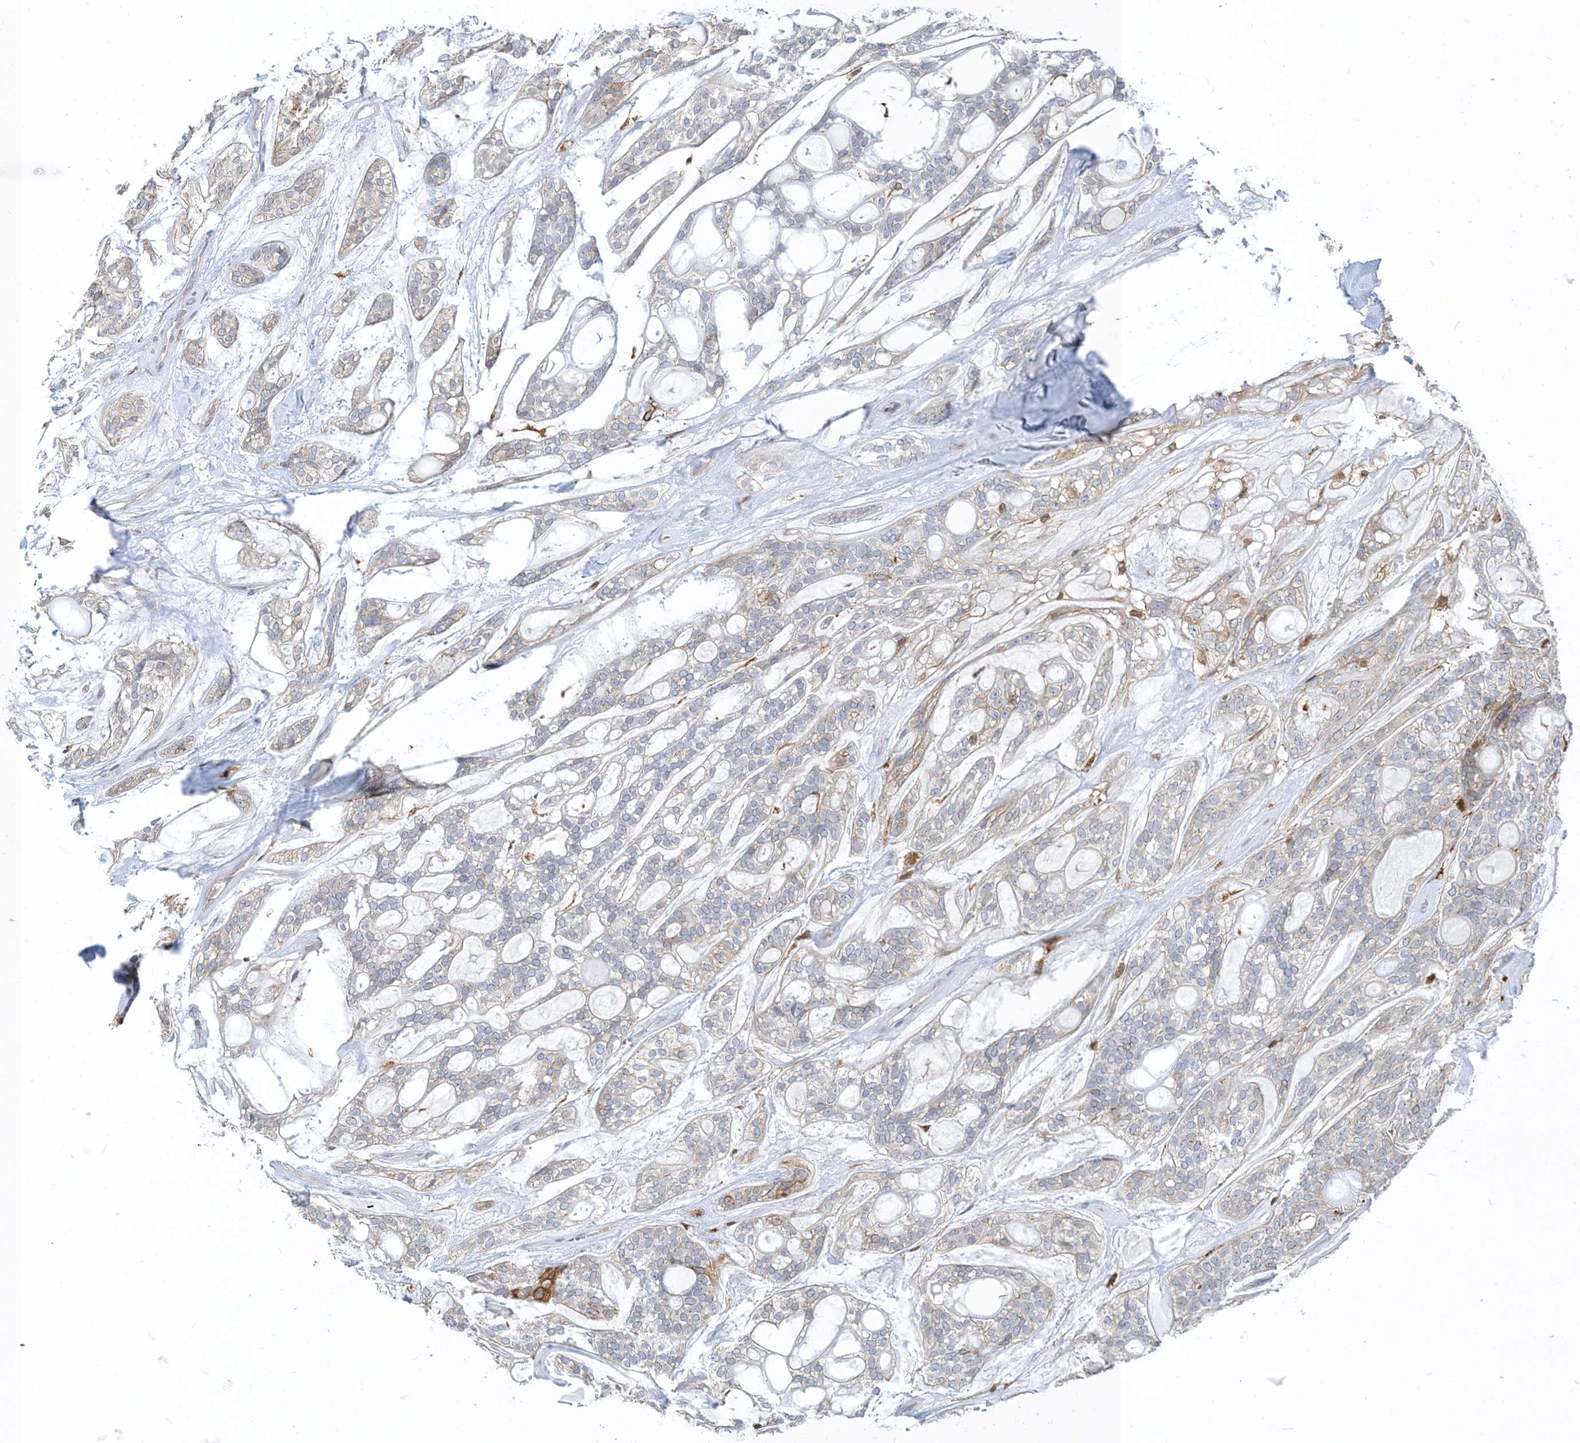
{"staining": {"intensity": "weak", "quantity": "<25%", "location": "cytoplasmic/membranous"}, "tissue": "head and neck cancer", "cell_type": "Tumor cells", "image_type": "cancer", "snomed": [{"axis": "morphology", "description": "Adenocarcinoma, NOS"}, {"axis": "topography", "description": "Head-Neck"}], "caption": "DAB immunohistochemical staining of head and neck adenocarcinoma demonstrates no significant staining in tumor cells.", "gene": "NAGK", "patient": {"sex": "male", "age": 66}}